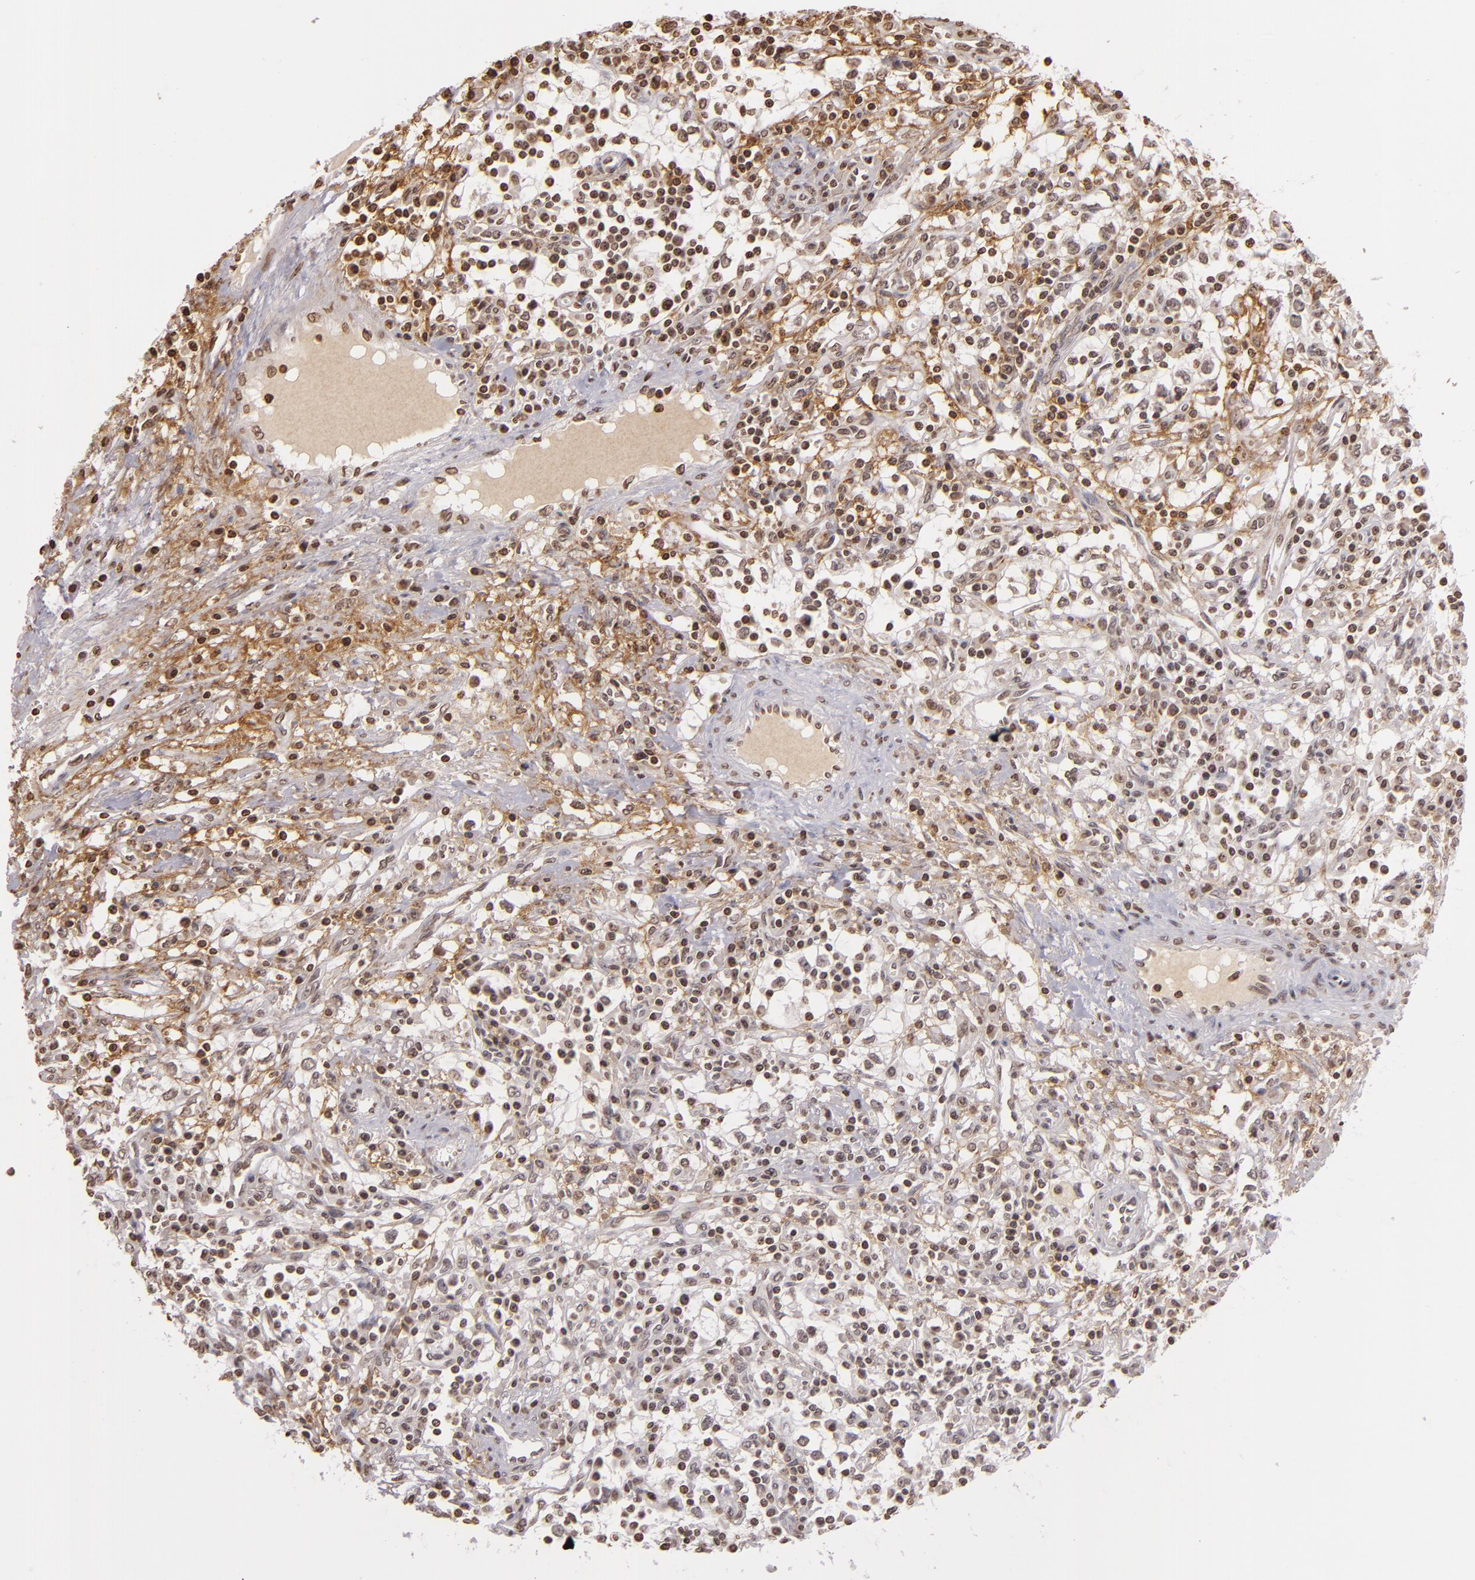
{"staining": {"intensity": "weak", "quantity": "25%-75%", "location": "nuclear"}, "tissue": "renal cancer", "cell_type": "Tumor cells", "image_type": "cancer", "snomed": [{"axis": "morphology", "description": "Adenocarcinoma, NOS"}, {"axis": "topography", "description": "Kidney"}], "caption": "Immunohistochemistry (IHC) image of human renal cancer (adenocarcinoma) stained for a protein (brown), which shows low levels of weak nuclear positivity in approximately 25%-75% of tumor cells.", "gene": "THRB", "patient": {"sex": "male", "age": 82}}